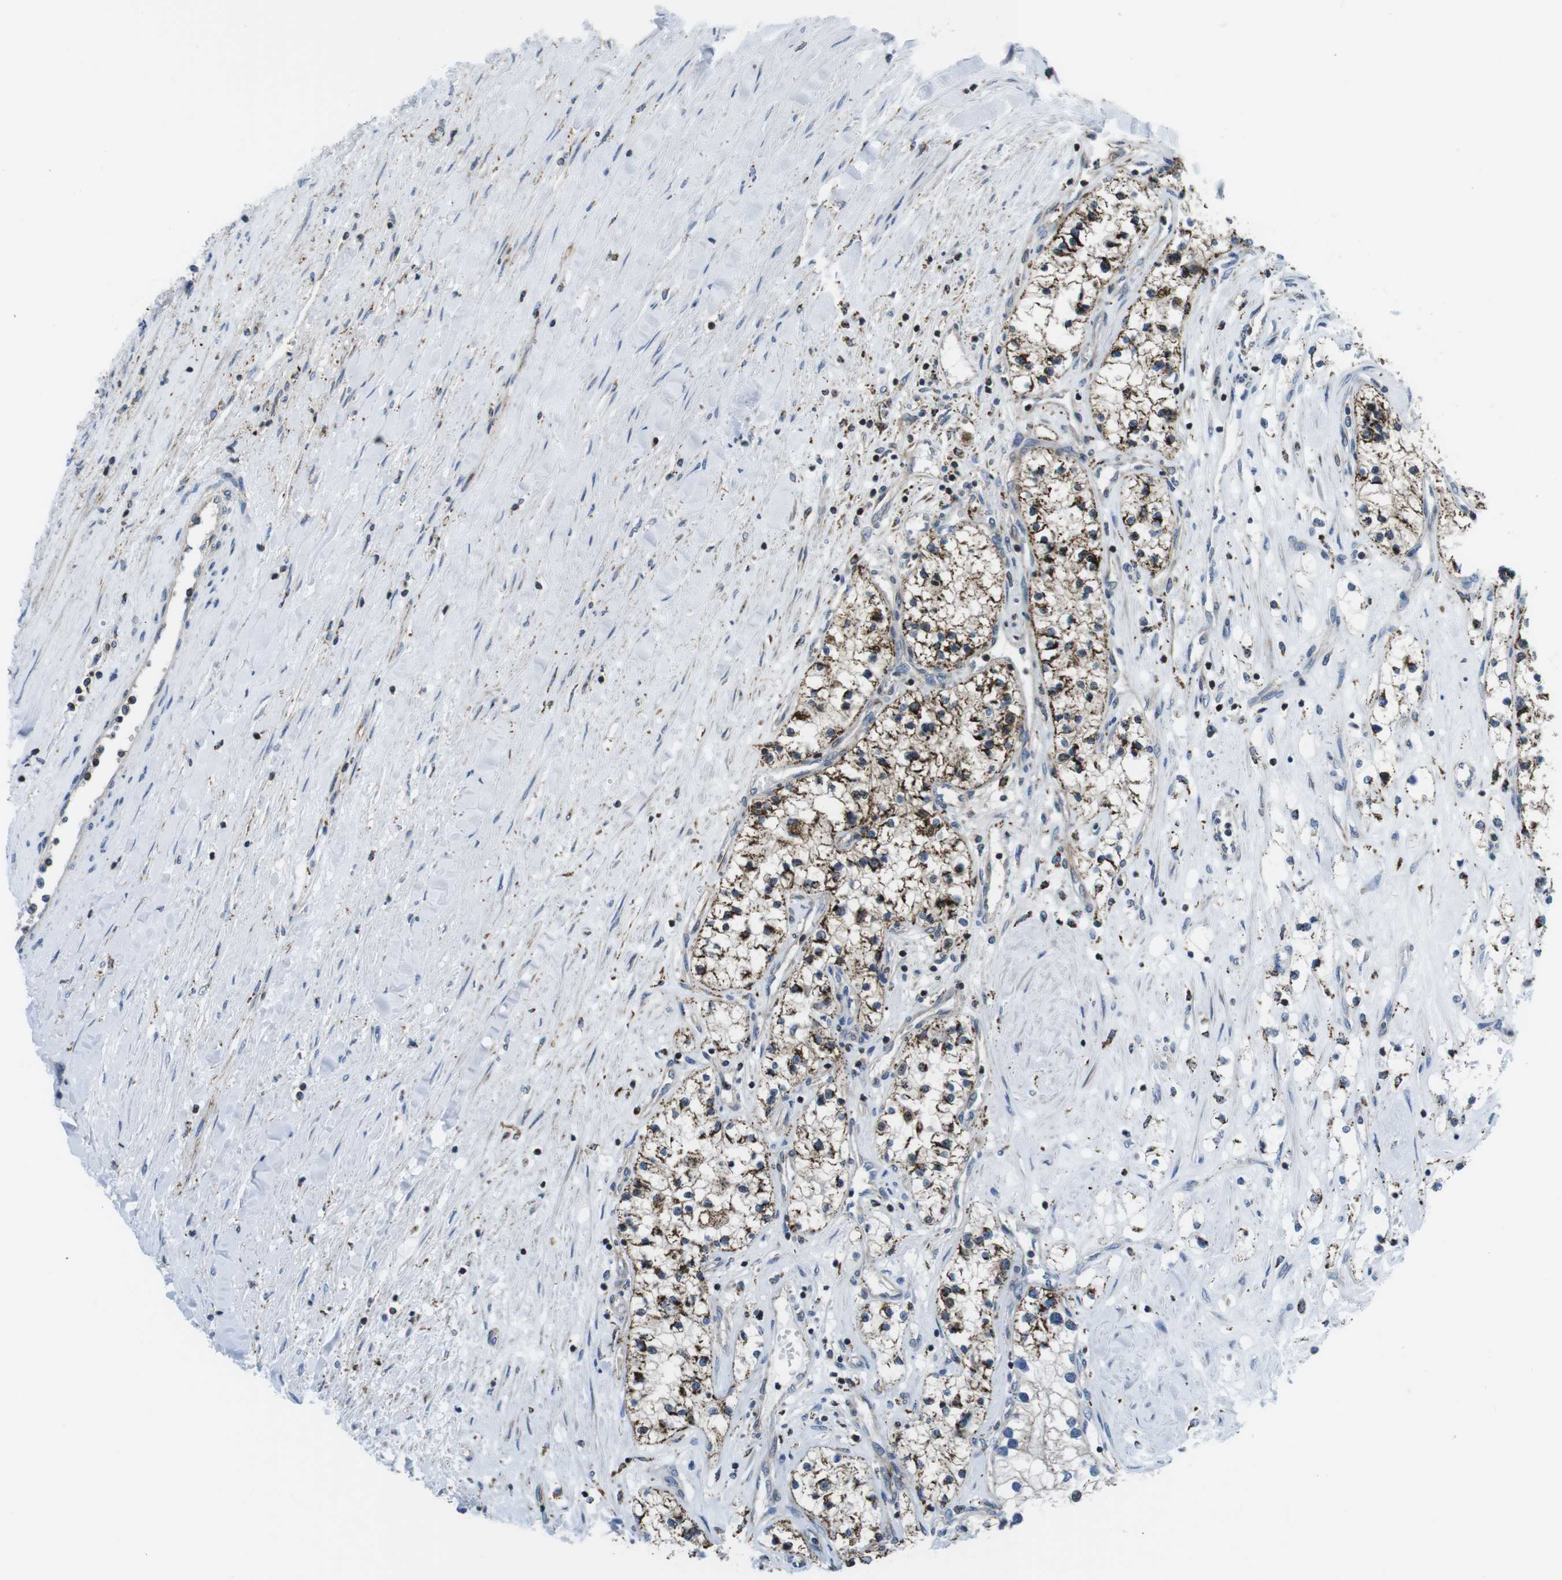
{"staining": {"intensity": "strong", "quantity": "25%-75%", "location": "cytoplasmic/membranous"}, "tissue": "renal cancer", "cell_type": "Tumor cells", "image_type": "cancer", "snomed": [{"axis": "morphology", "description": "Adenocarcinoma, NOS"}, {"axis": "topography", "description": "Kidney"}], "caption": "Tumor cells show strong cytoplasmic/membranous expression in about 25%-75% of cells in renal adenocarcinoma.", "gene": "KCNE3", "patient": {"sex": "male", "age": 68}}